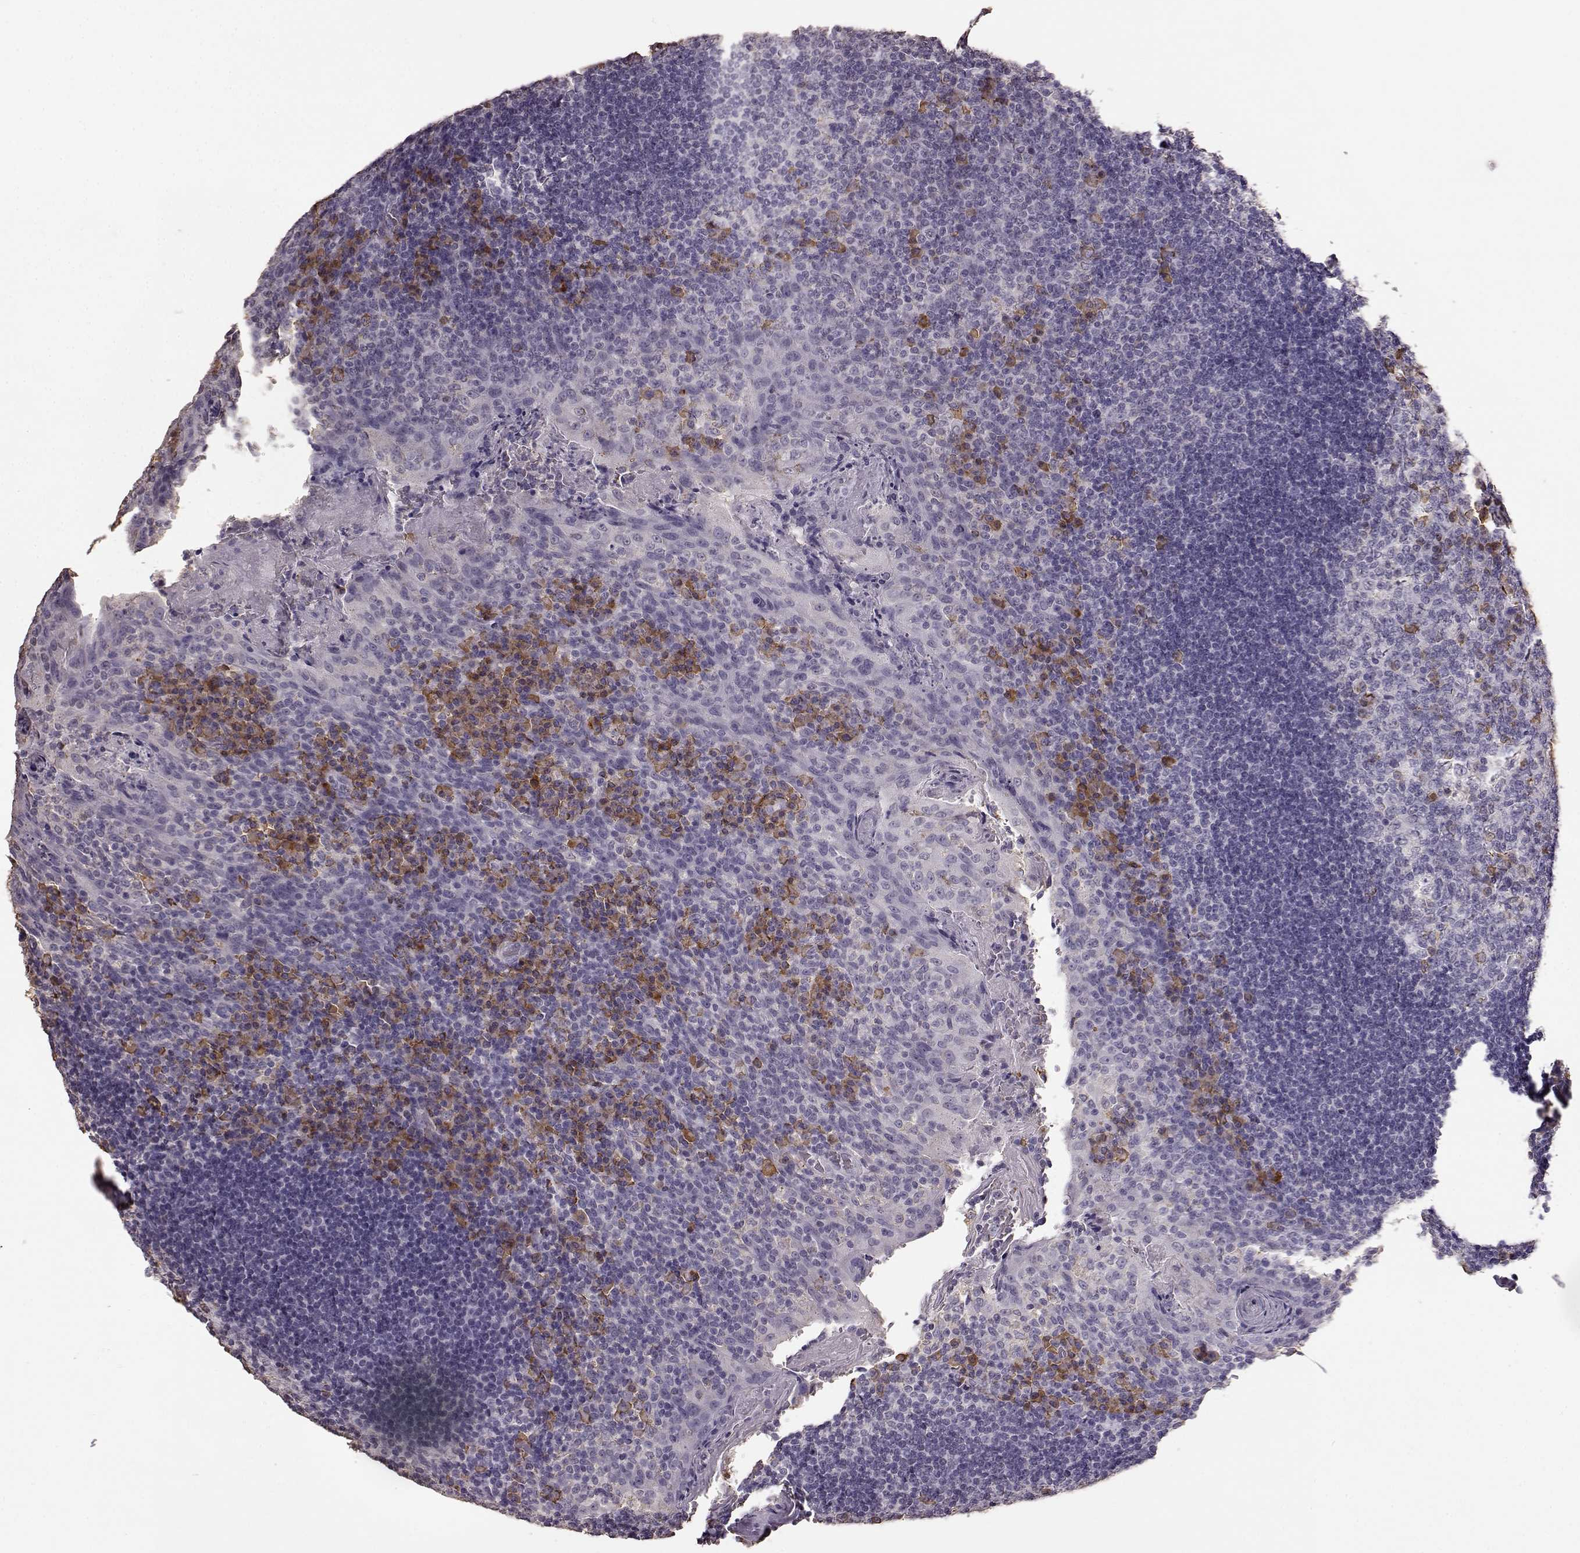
{"staining": {"intensity": "weak", "quantity": "<25%", "location": "cytoplasmic/membranous"}, "tissue": "tonsil", "cell_type": "Germinal center cells", "image_type": "normal", "snomed": [{"axis": "morphology", "description": "Normal tissue, NOS"}, {"axis": "topography", "description": "Tonsil"}], "caption": "This is an immunohistochemistry histopathology image of normal human tonsil. There is no expression in germinal center cells.", "gene": "GABRG3", "patient": {"sex": "male", "age": 17}}